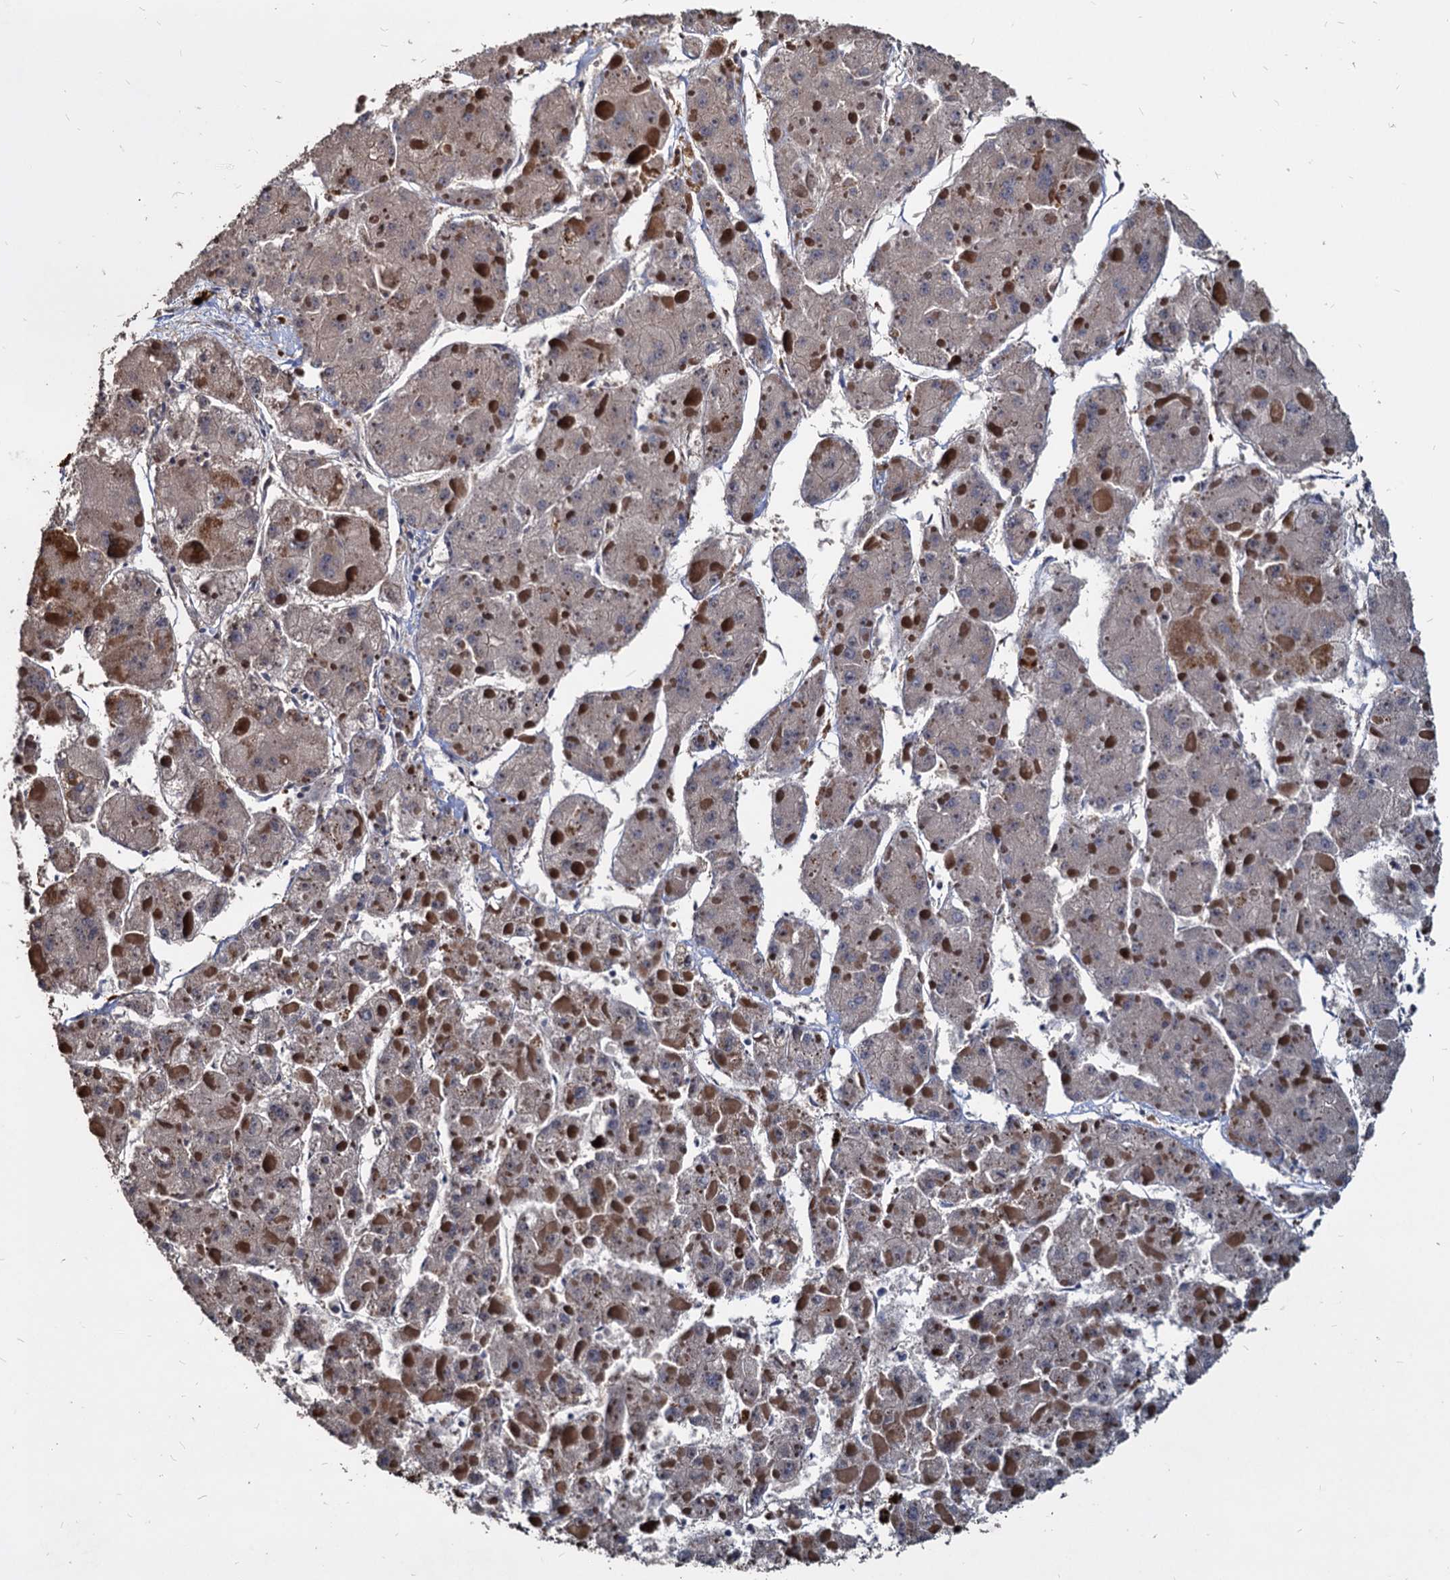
{"staining": {"intensity": "negative", "quantity": "none", "location": "none"}, "tissue": "liver cancer", "cell_type": "Tumor cells", "image_type": "cancer", "snomed": [{"axis": "morphology", "description": "Carcinoma, Hepatocellular, NOS"}, {"axis": "topography", "description": "Liver"}], "caption": "DAB (3,3'-diaminobenzidine) immunohistochemical staining of liver cancer (hepatocellular carcinoma) shows no significant expression in tumor cells.", "gene": "DEPDC4", "patient": {"sex": "female", "age": 73}}